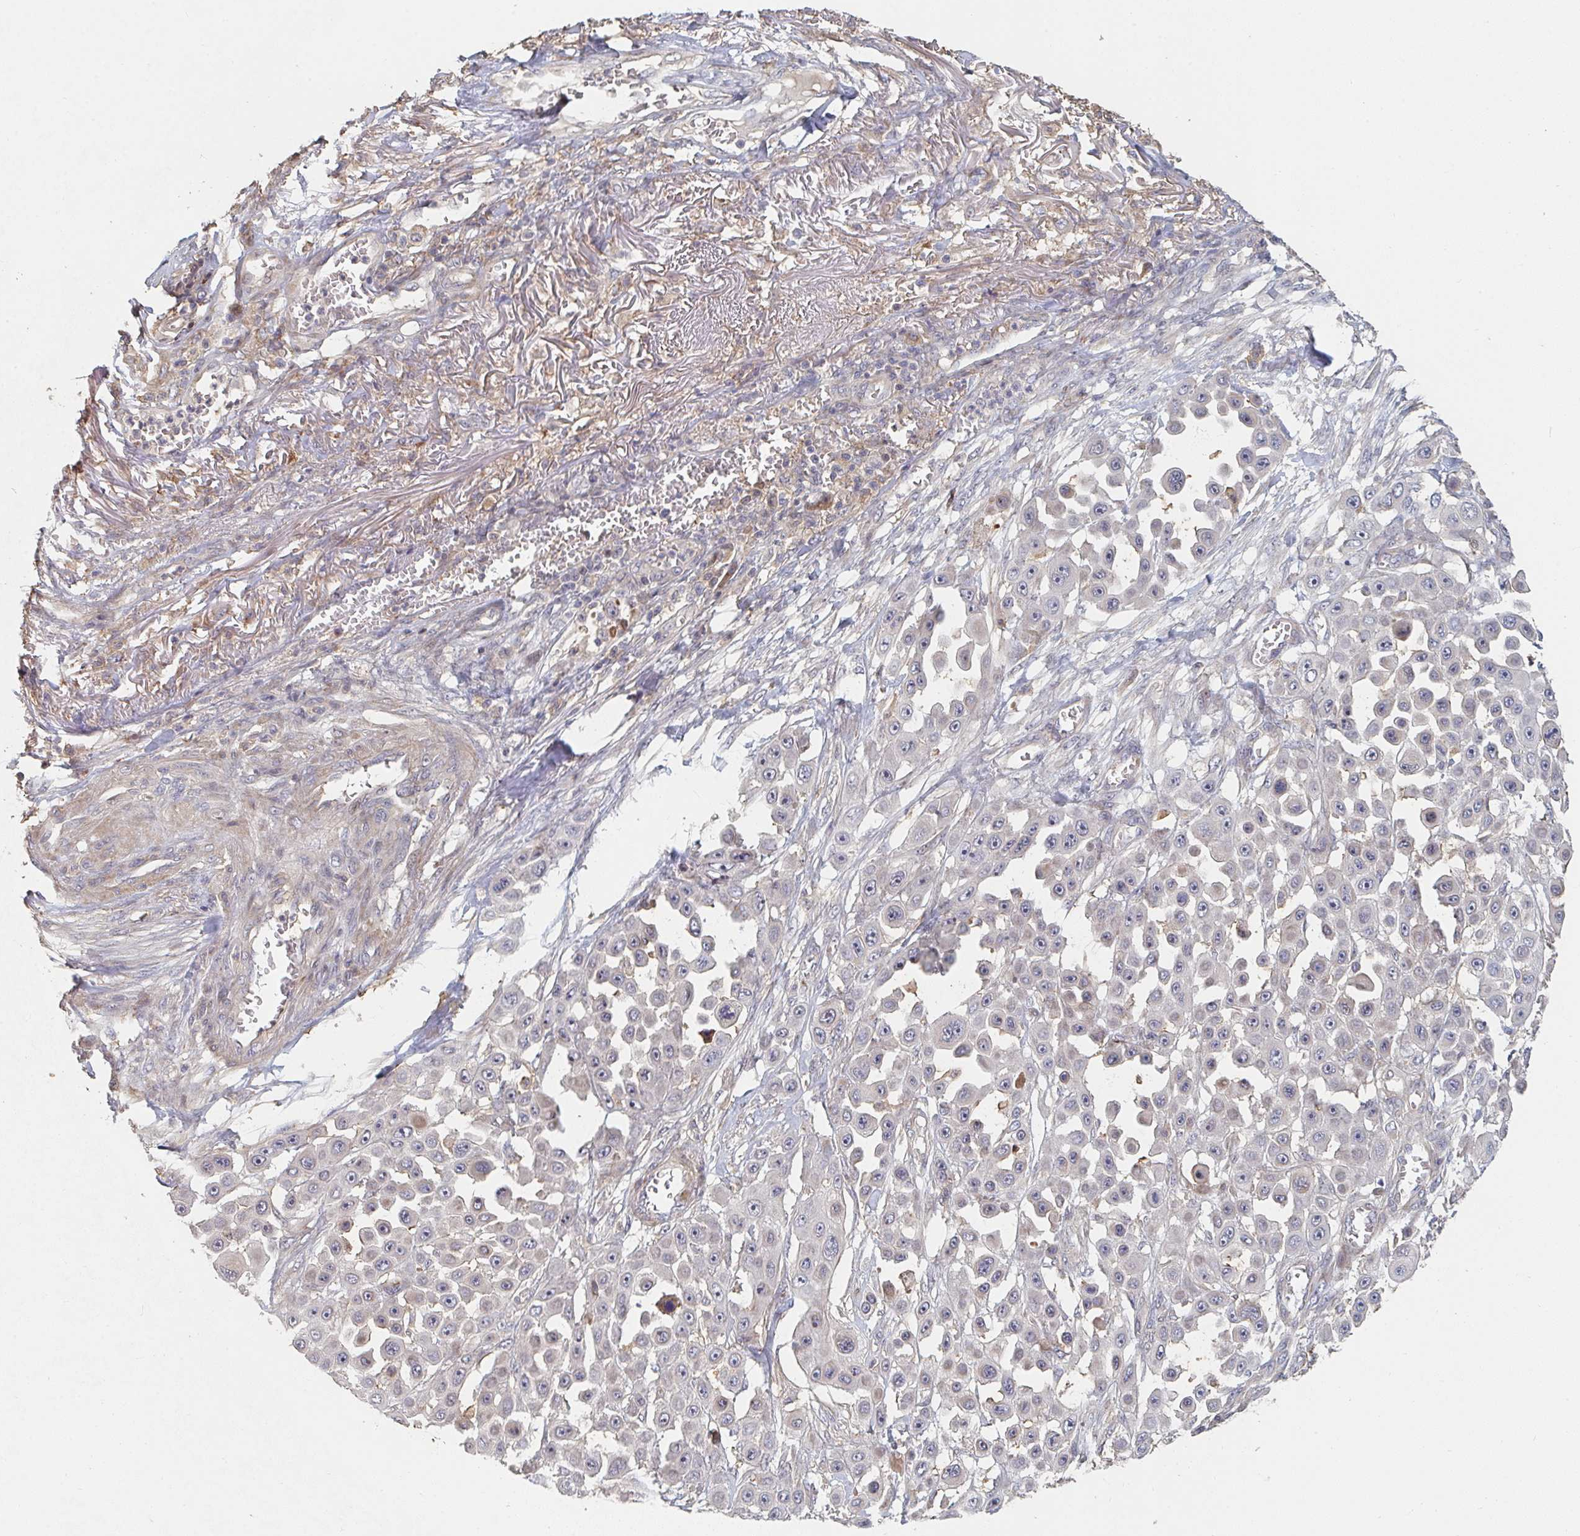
{"staining": {"intensity": "negative", "quantity": "none", "location": "none"}, "tissue": "skin cancer", "cell_type": "Tumor cells", "image_type": "cancer", "snomed": [{"axis": "morphology", "description": "Squamous cell carcinoma, NOS"}, {"axis": "topography", "description": "Skin"}], "caption": "High magnification brightfield microscopy of squamous cell carcinoma (skin) stained with DAB (3,3'-diaminobenzidine) (brown) and counterstained with hematoxylin (blue): tumor cells show no significant positivity.", "gene": "PTEN", "patient": {"sex": "male", "age": 67}}